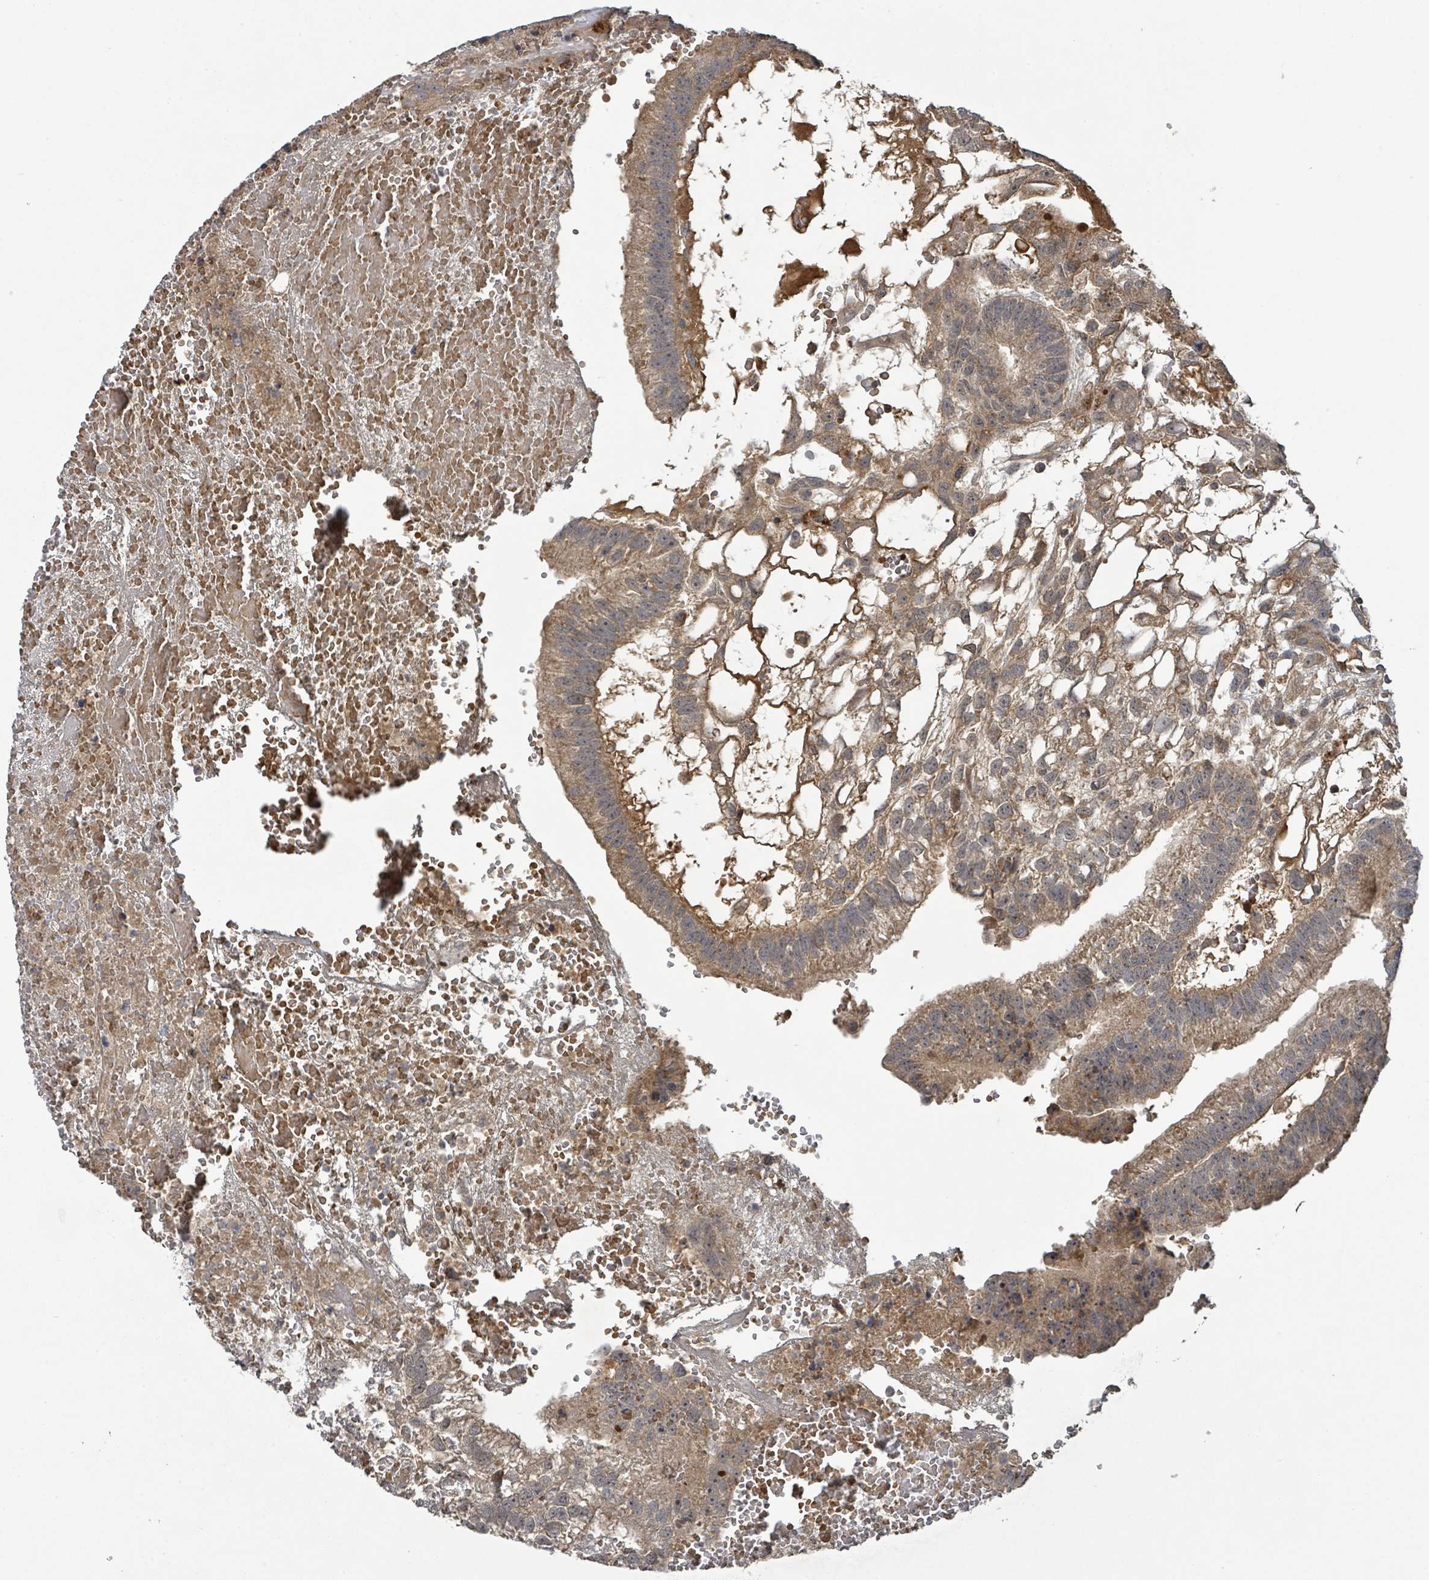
{"staining": {"intensity": "moderate", "quantity": "<25%", "location": "cytoplasmic/membranous"}, "tissue": "testis cancer", "cell_type": "Tumor cells", "image_type": "cancer", "snomed": [{"axis": "morphology", "description": "Normal tissue, NOS"}, {"axis": "morphology", "description": "Carcinoma, Embryonal, NOS"}, {"axis": "topography", "description": "Testis"}], "caption": "An image of testis cancer (embryonal carcinoma) stained for a protein demonstrates moderate cytoplasmic/membranous brown staining in tumor cells.", "gene": "ITGA11", "patient": {"sex": "male", "age": 32}}